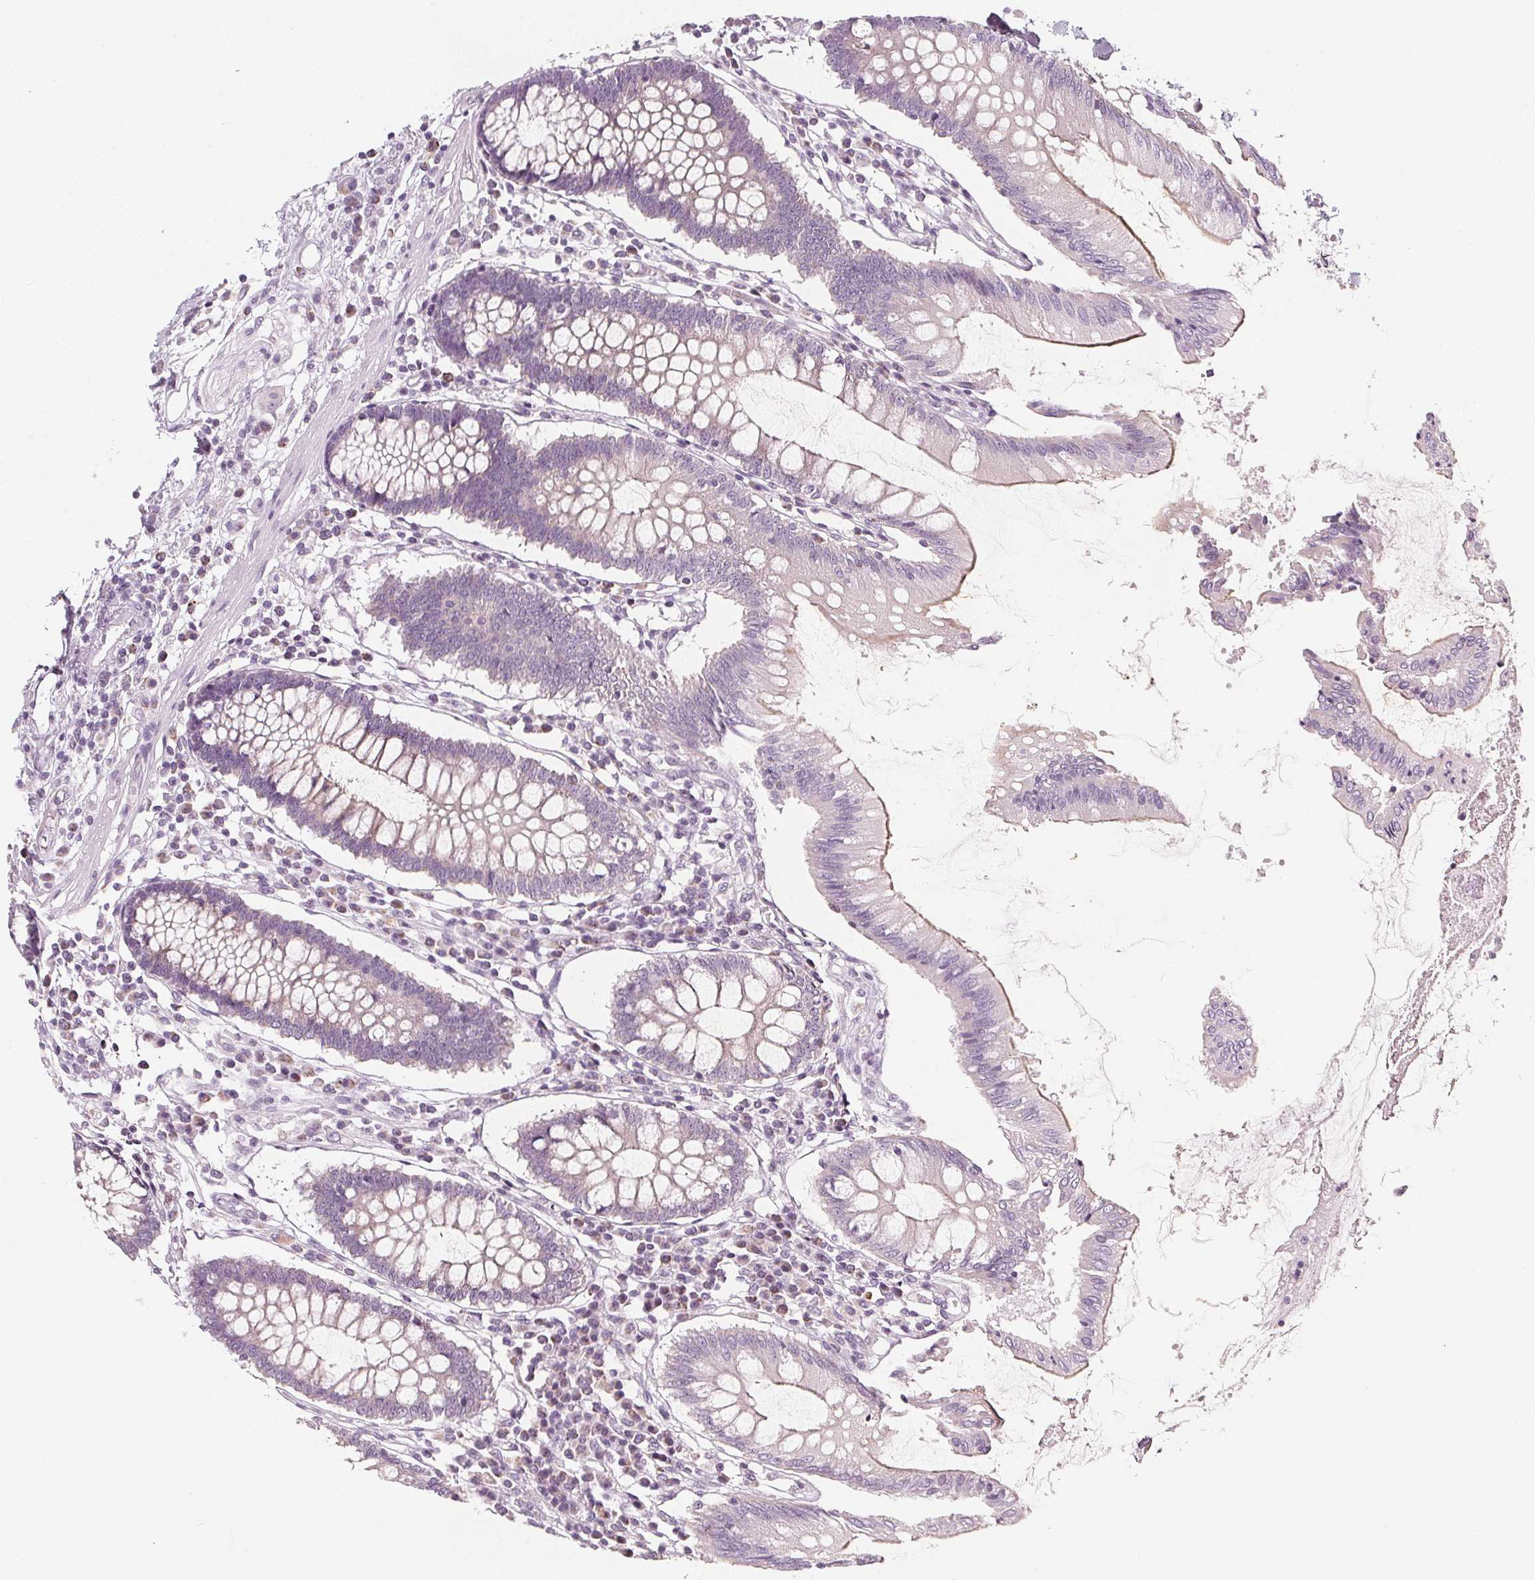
{"staining": {"intensity": "negative", "quantity": "none", "location": "none"}, "tissue": "colon", "cell_type": "Endothelial cells", "image_type": "normal", "snomed": [{"axis": "morphology", "description": "Normal tissue, NOS"}, {"axis": "morphology", "description": "Adenocarcinoma, NOS"}, {"axis": "topography", "description": "Colon"}], "caption": "High magnification brightfield microscopy of normal colon stained with DAB (3,3'-diaminobenzidine) (brown) and counterstained with hematoxylin (blue): endothelial cells show no significant positivity. Brightfield microscopy of immunohistochemistry (IHC) stained with DAB (brown) and hematoxylin (blue), captured at high magnification.", "gene": "IL17C", "patient": {"sex": "male", "age": 83}}